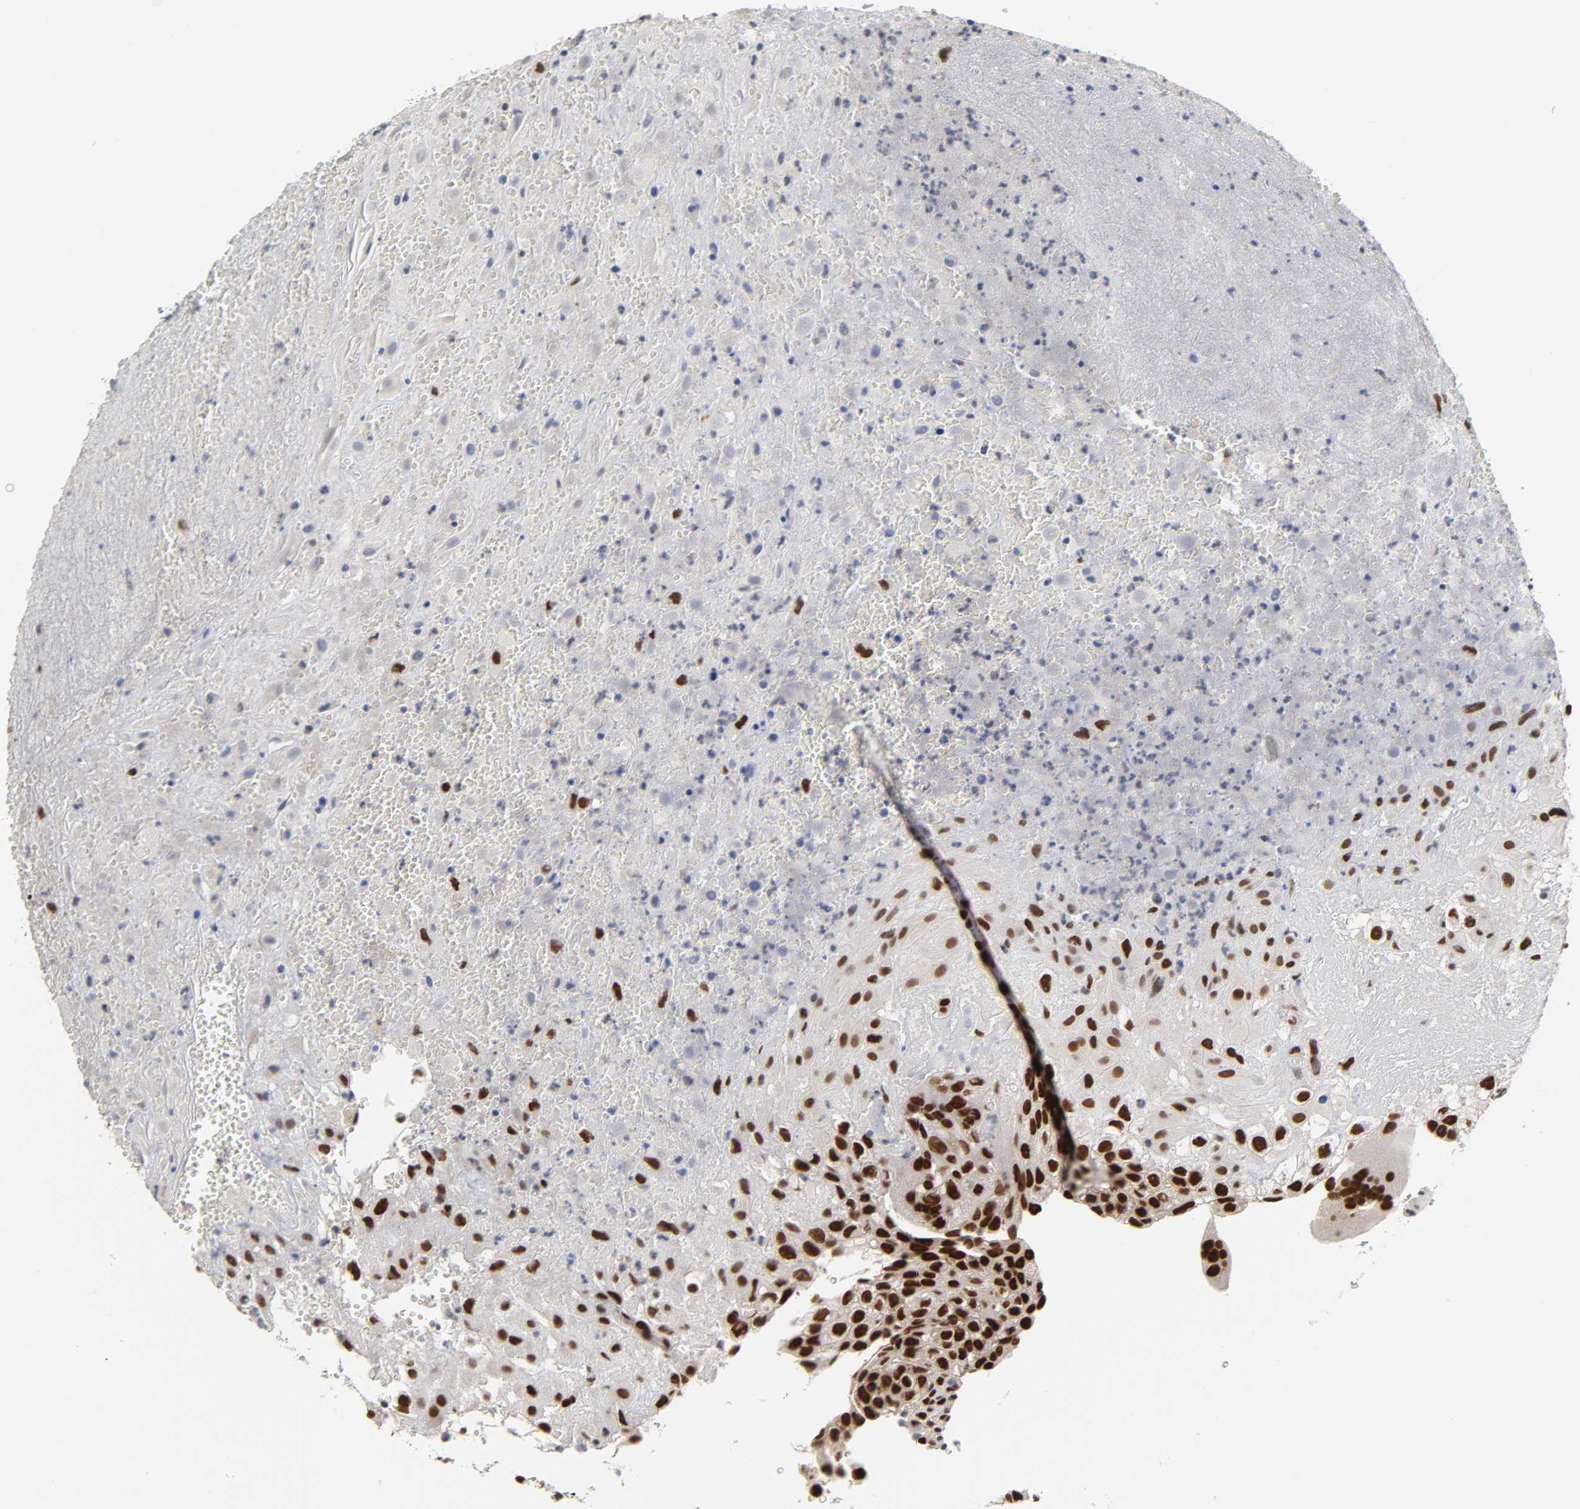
{"staining": {"intensity": "strong", "quantity": ">75%", "location": "nuclear"}, "tissue": "placenta", "cell_type": "Decidual cells", "image_type": "normal", "snomed": [{"axis": "morphology", "description": "Normal tissue, NOS"}, {"axis": "topography", "description": "Placenta"}], "caption": "IHC (DAB) staining of normal placenta demonstrates strong nuclear protein staining in about >75% of decidual cells. Nuclei are stained in blue.", "gene": "TRIM33", "patient": {"sex": "female", "age": 19}}